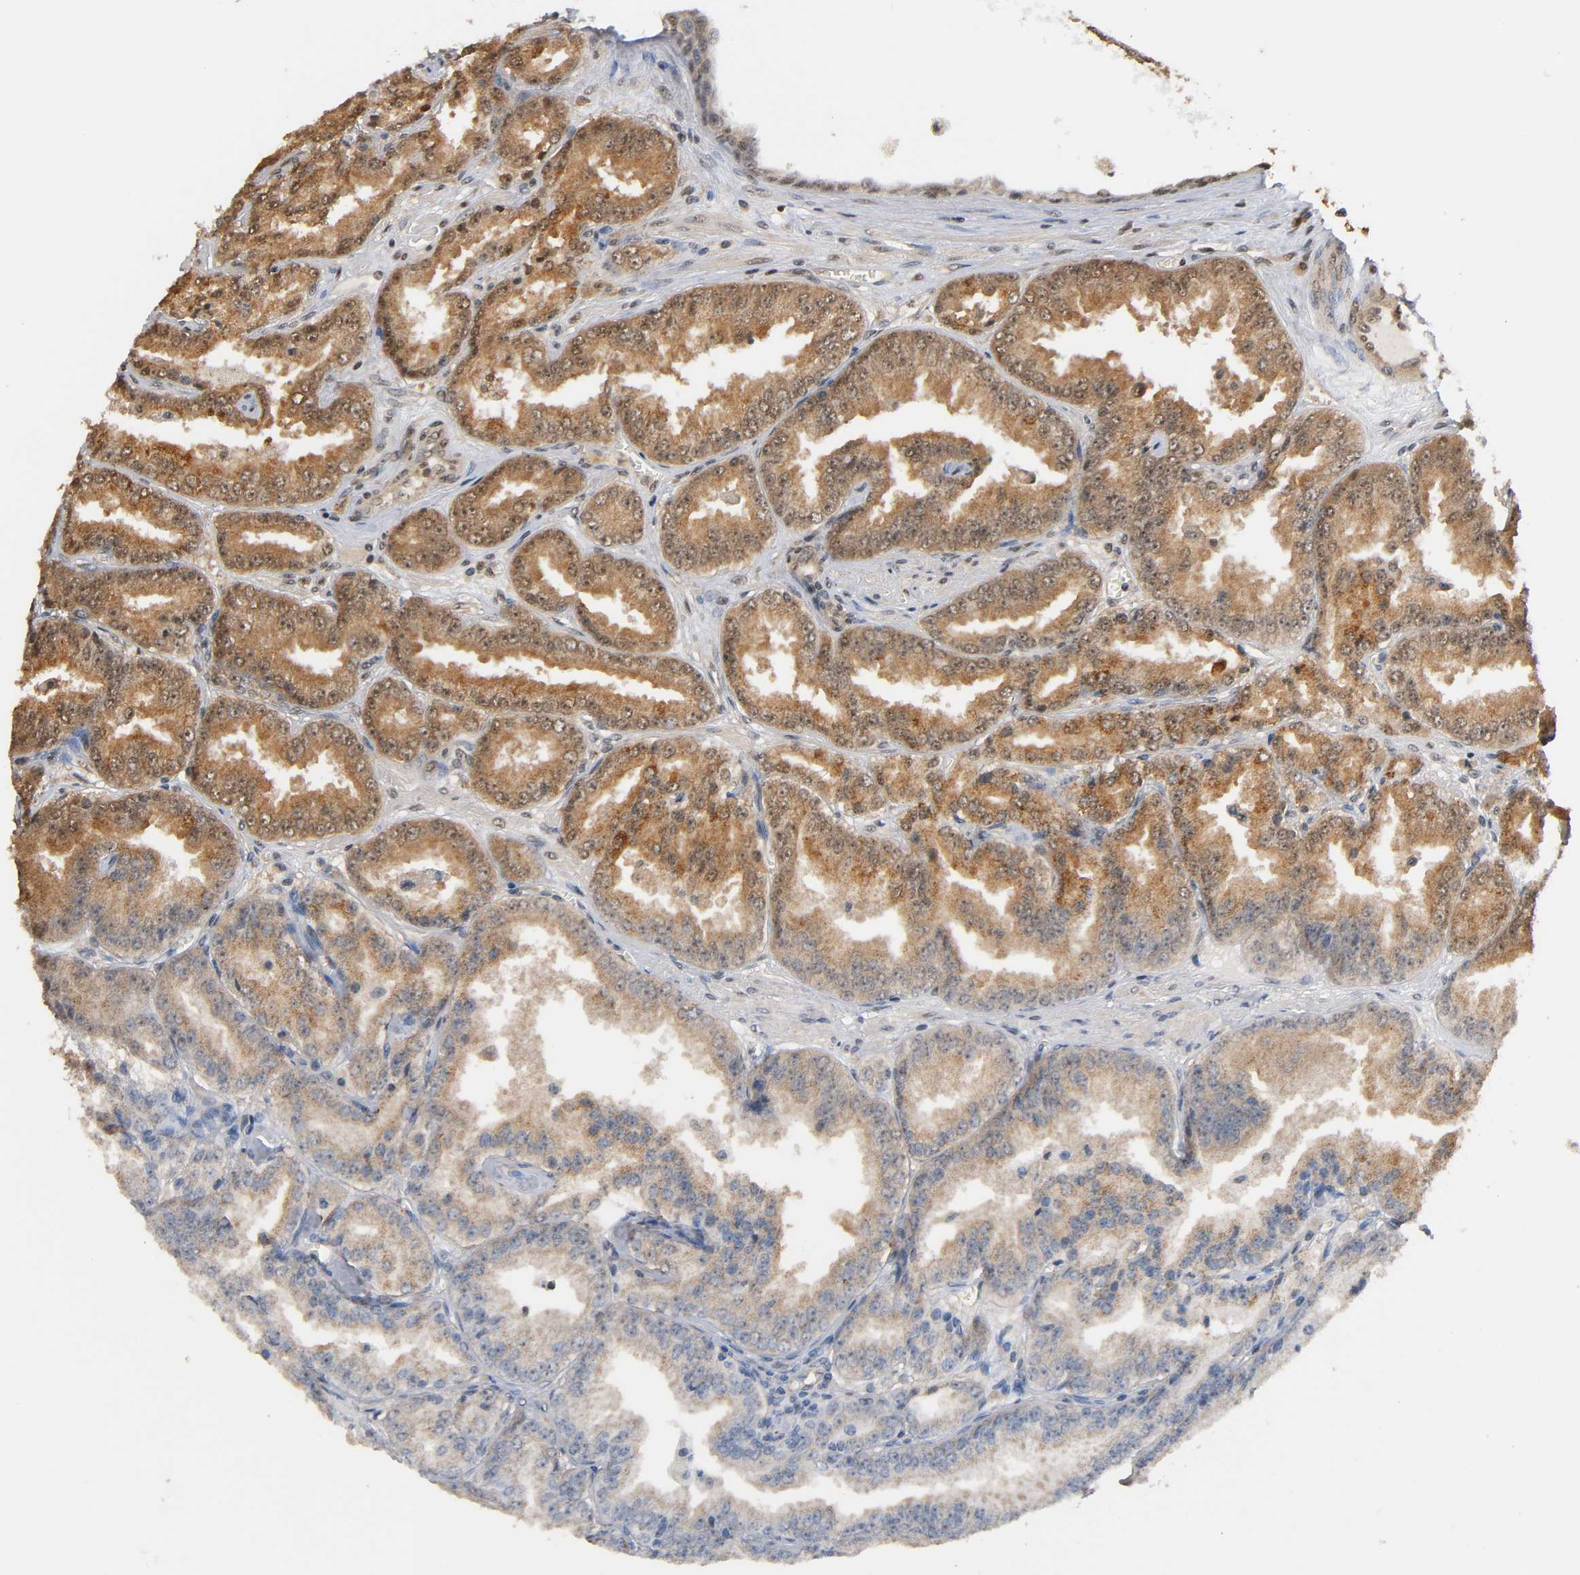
{"staining": {"intensity": "moderate", "quantity": "25%-75%", "location": "cytoplasmic/membranous"}, "tissue": "prostate cancer", "cell_type": "Tumor cells", "image_type": "cancer", "snomed": [{"axis": "morphology", "description": "Adenocarcinoma, High grade"}, {"axis": "topography", "description": "Prostate"}], "caption": "Approximately 25%-75% of tumor cells in adenocarcinoma (high-grade) (prostate) reveal moderate cytoplasmic/membranous protein positivity as visualized by brown immunohistochemical staining.", "gene": "UBC", "patient": {"sex": "male", "age": 61}}